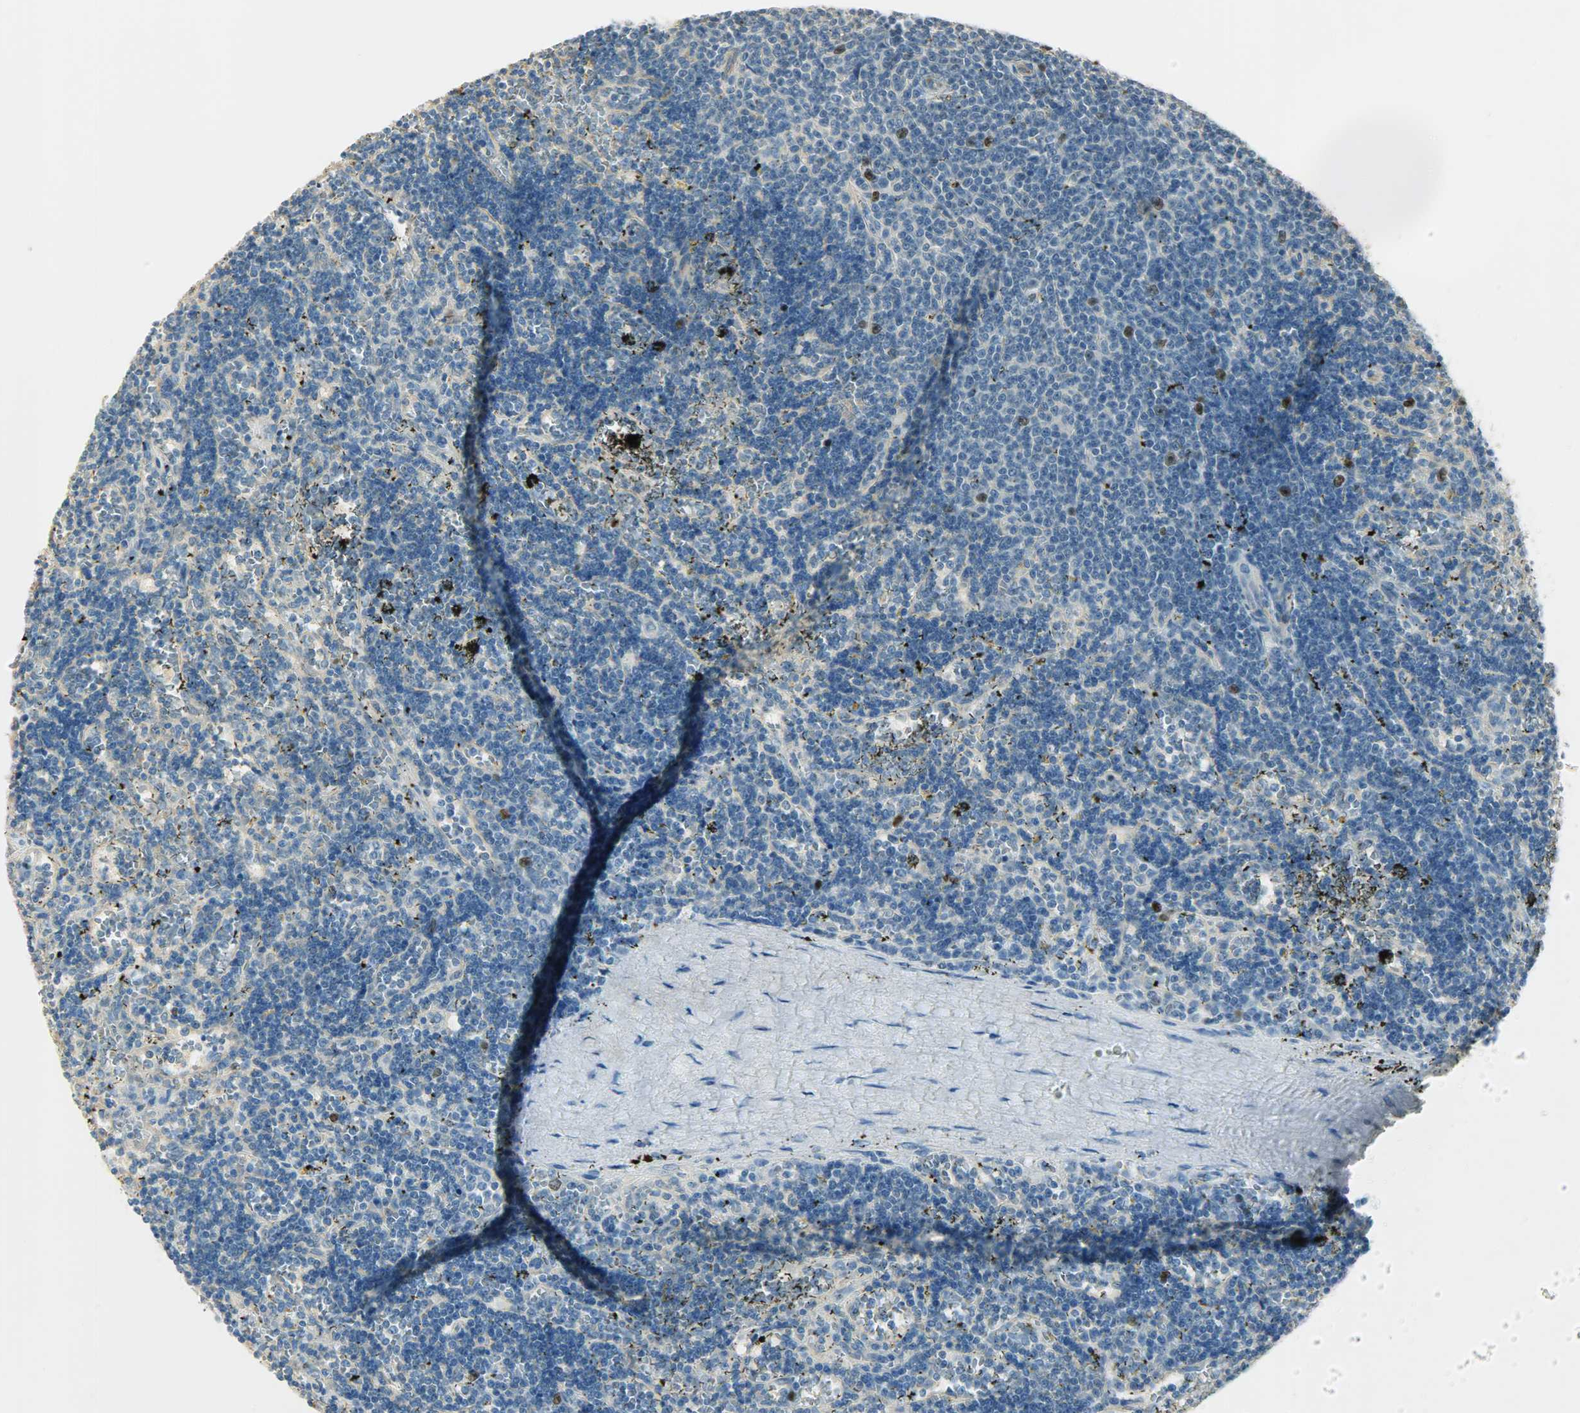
{"staining": {"intensity": "negative", "quantity": "none", "location": "none"}, "tissue": "lymphoma", "cell_type": "Tumor cells", "image_type": "cancer", "snomed": [{"axis": "morphology", "description": "Malignant lymphoma, non-Hodgkin's type, Low grade"}, {"axis": "topography", "description": "Spleen"}], "caption": "This histopathology image is of low-grade malignant lymphoma, non-Hodgkin's type stained with immunohistochemistry (IHC) to label a protein in brown with the nuclei are counter-stained blue. There is no expression in tumor cells.", "gene": "TPX2", "patient": {"sex": "male", "age": 60}}